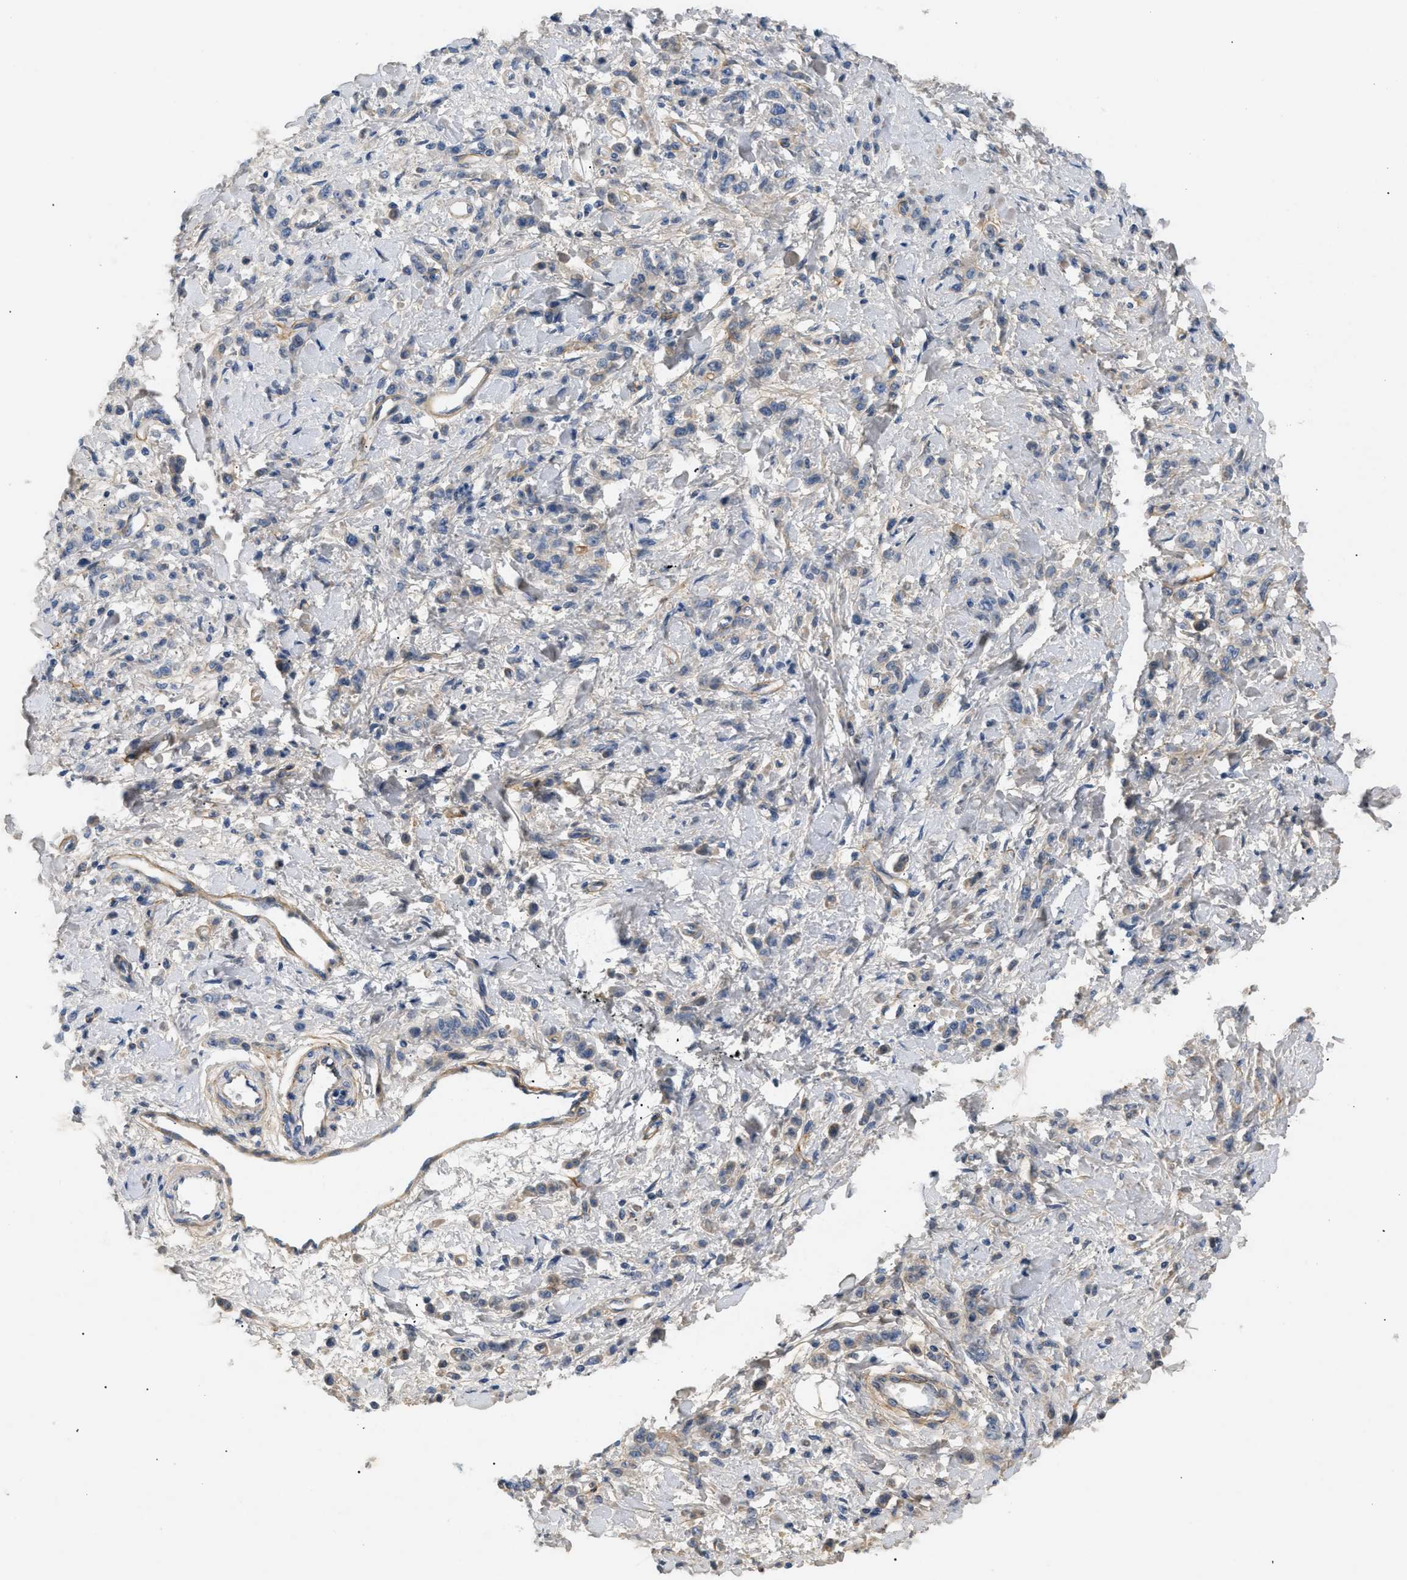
{"staining": {"intensity": "weak", "quantity": "<25%", "location": "cytoplasmic/membranous"}, "tissue": "stomach cancer", "cell_type": "Tumor cells", "image_type": "cancer", "snomed": [{"axis": "morphology", "description": "Normal tissue, NOS"}, {"axis": "morphology", "description": "Adenocarcinoma, NOS"}, {"axis": "topography", "description": "Stomach"}], "caption": "Immunohistochemistry of human stomach adenocarcinoma displays no expression in tumor cells. (Immunohistochemistry (ihc), brightfield microscopy, high magnification).", "gene": "FARS2", "patient": {"sex": "male", "age": 82}}